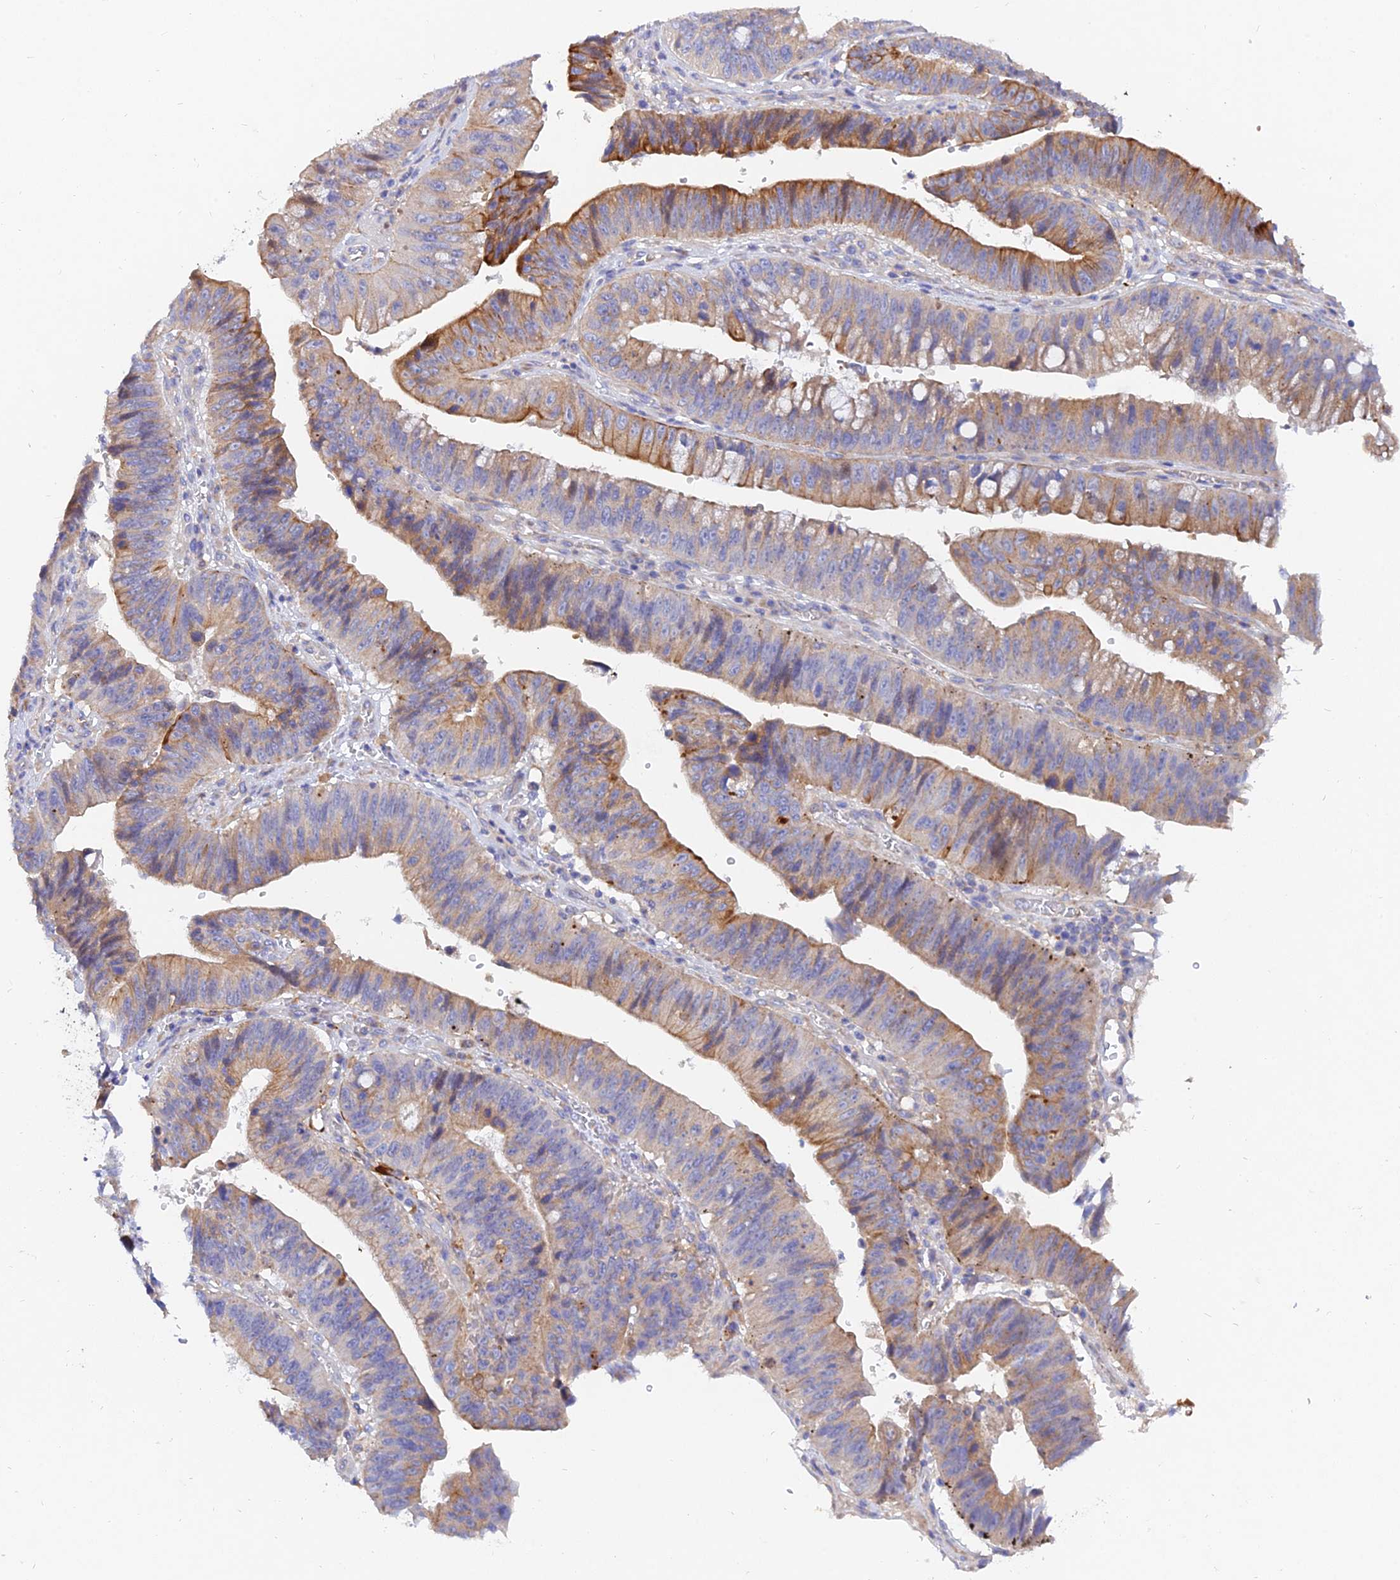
{"staining": {"intensity": "moderate", "quantity": "25%-75%", "location": "cytoplasmic/membranous"}, "tissue": "stomach cancer", "cell_type": "Tumor cells", "image_type": "cancer", "snomed": [{"axis": "morphology", "description": "Adenocarcinoma, NOS"}, {"axis": "topography", "description": "Stomach"}], "caption": "This is a photomicrograph of immunohistochemistry (IHC) staining of stomach cancer (adenocarcinoma), which shows moderate staining in the cytoplasmic/membranous of tumor cells.", "gene": "MROH1", "patient": {"sex": "male", "age": 59}}